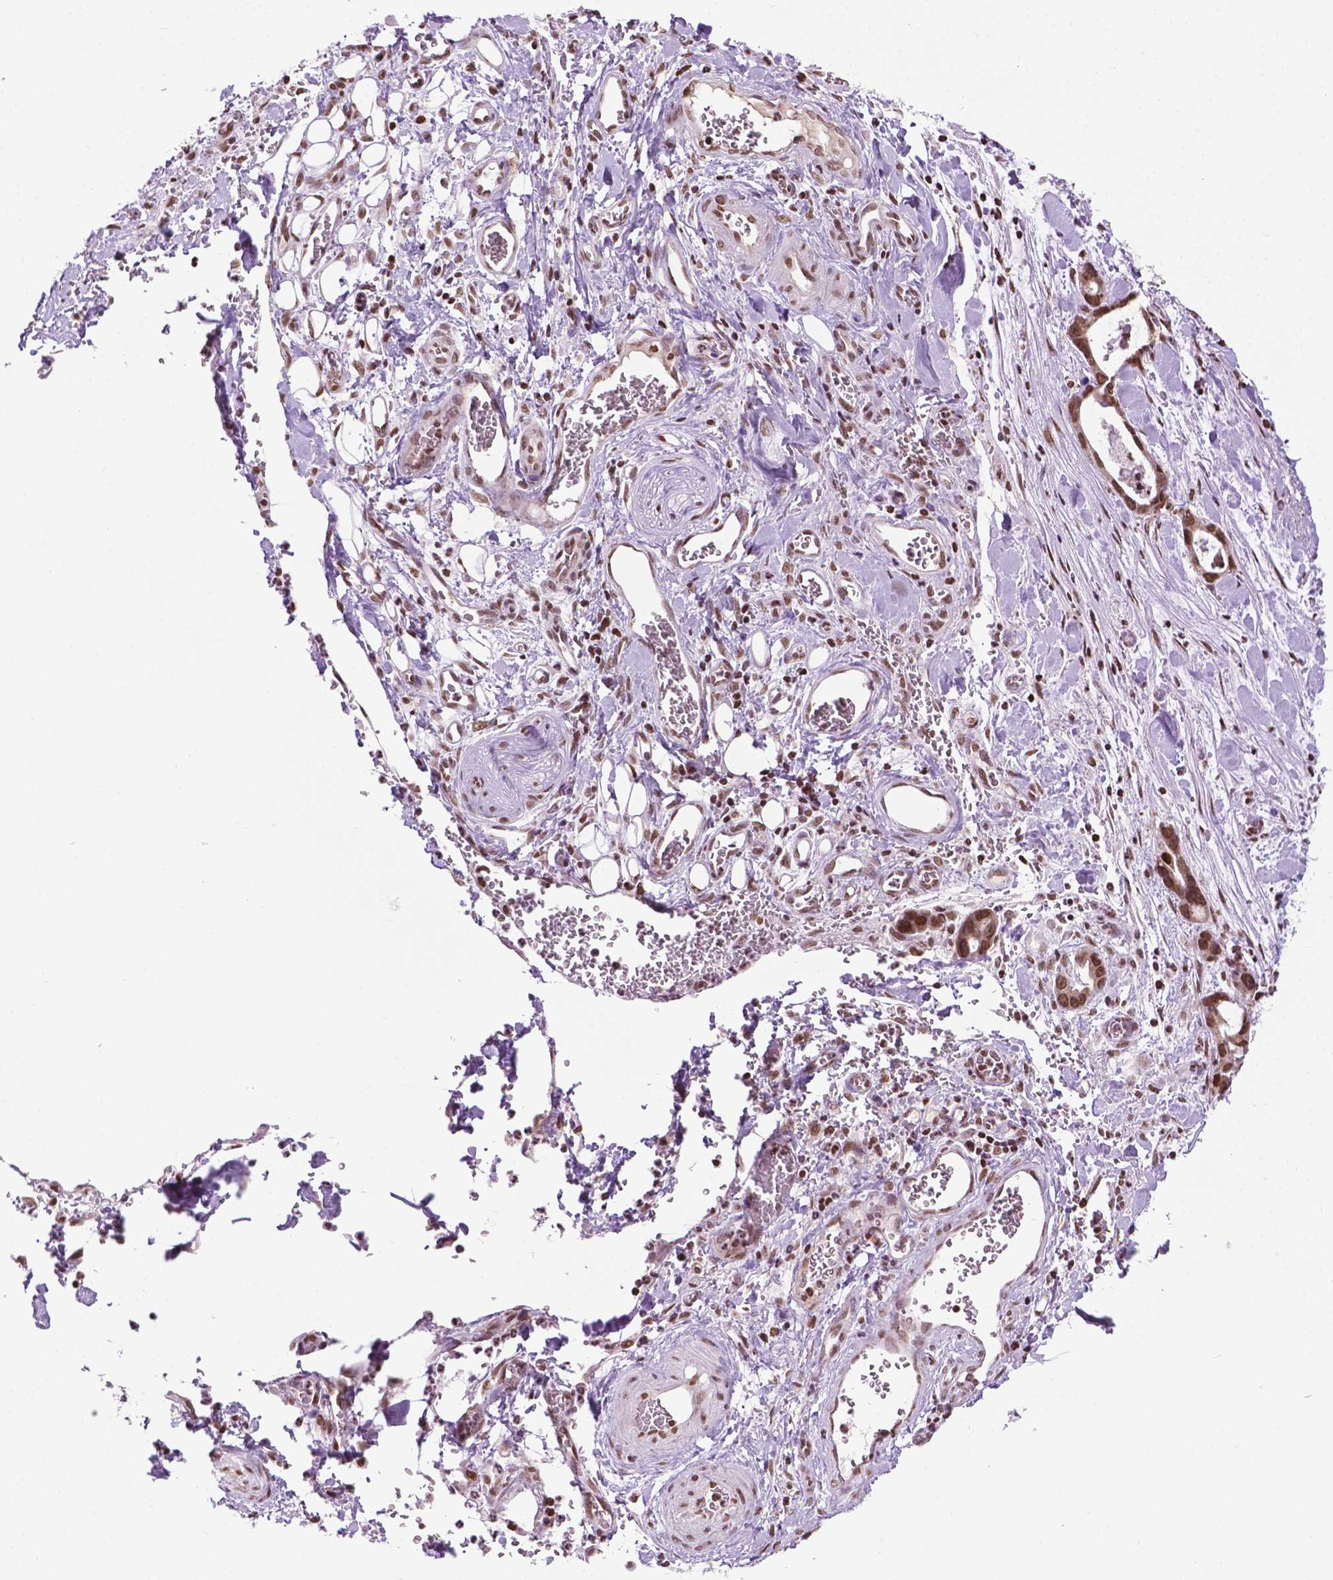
{"staining": {"intensity": "strong", "quantity": ">75%", "location": "nuclear"}, "tissue": "stomach cancer", "cell_type": "Tumor cells", "image_type": "cancer", "snomed": [{"axis": "morphology", "description": "Normal tissue, NOS"}, {"axis": "morphology", "description": "Adenocarcinoma, NOS"}, {"axis": "topography", "description": "Esophagus"}, {"axis": "topography", "description": "Stomach, upper"}], "caption": "High-magnification brightfield microscopy of adenocarcinoma (stomach) stained with DAB (3,3'-diaminobenzidine) (brown) and counterstained with hematoxylin (blue). tumor cells exhibit strong nuclear expression is seen in about>75% of cells. (DAB IHC, brown staining for protein, blue staining for nuclei).", "gene": "COL23A1", "patient": {"sex": "male", "age": 74}}